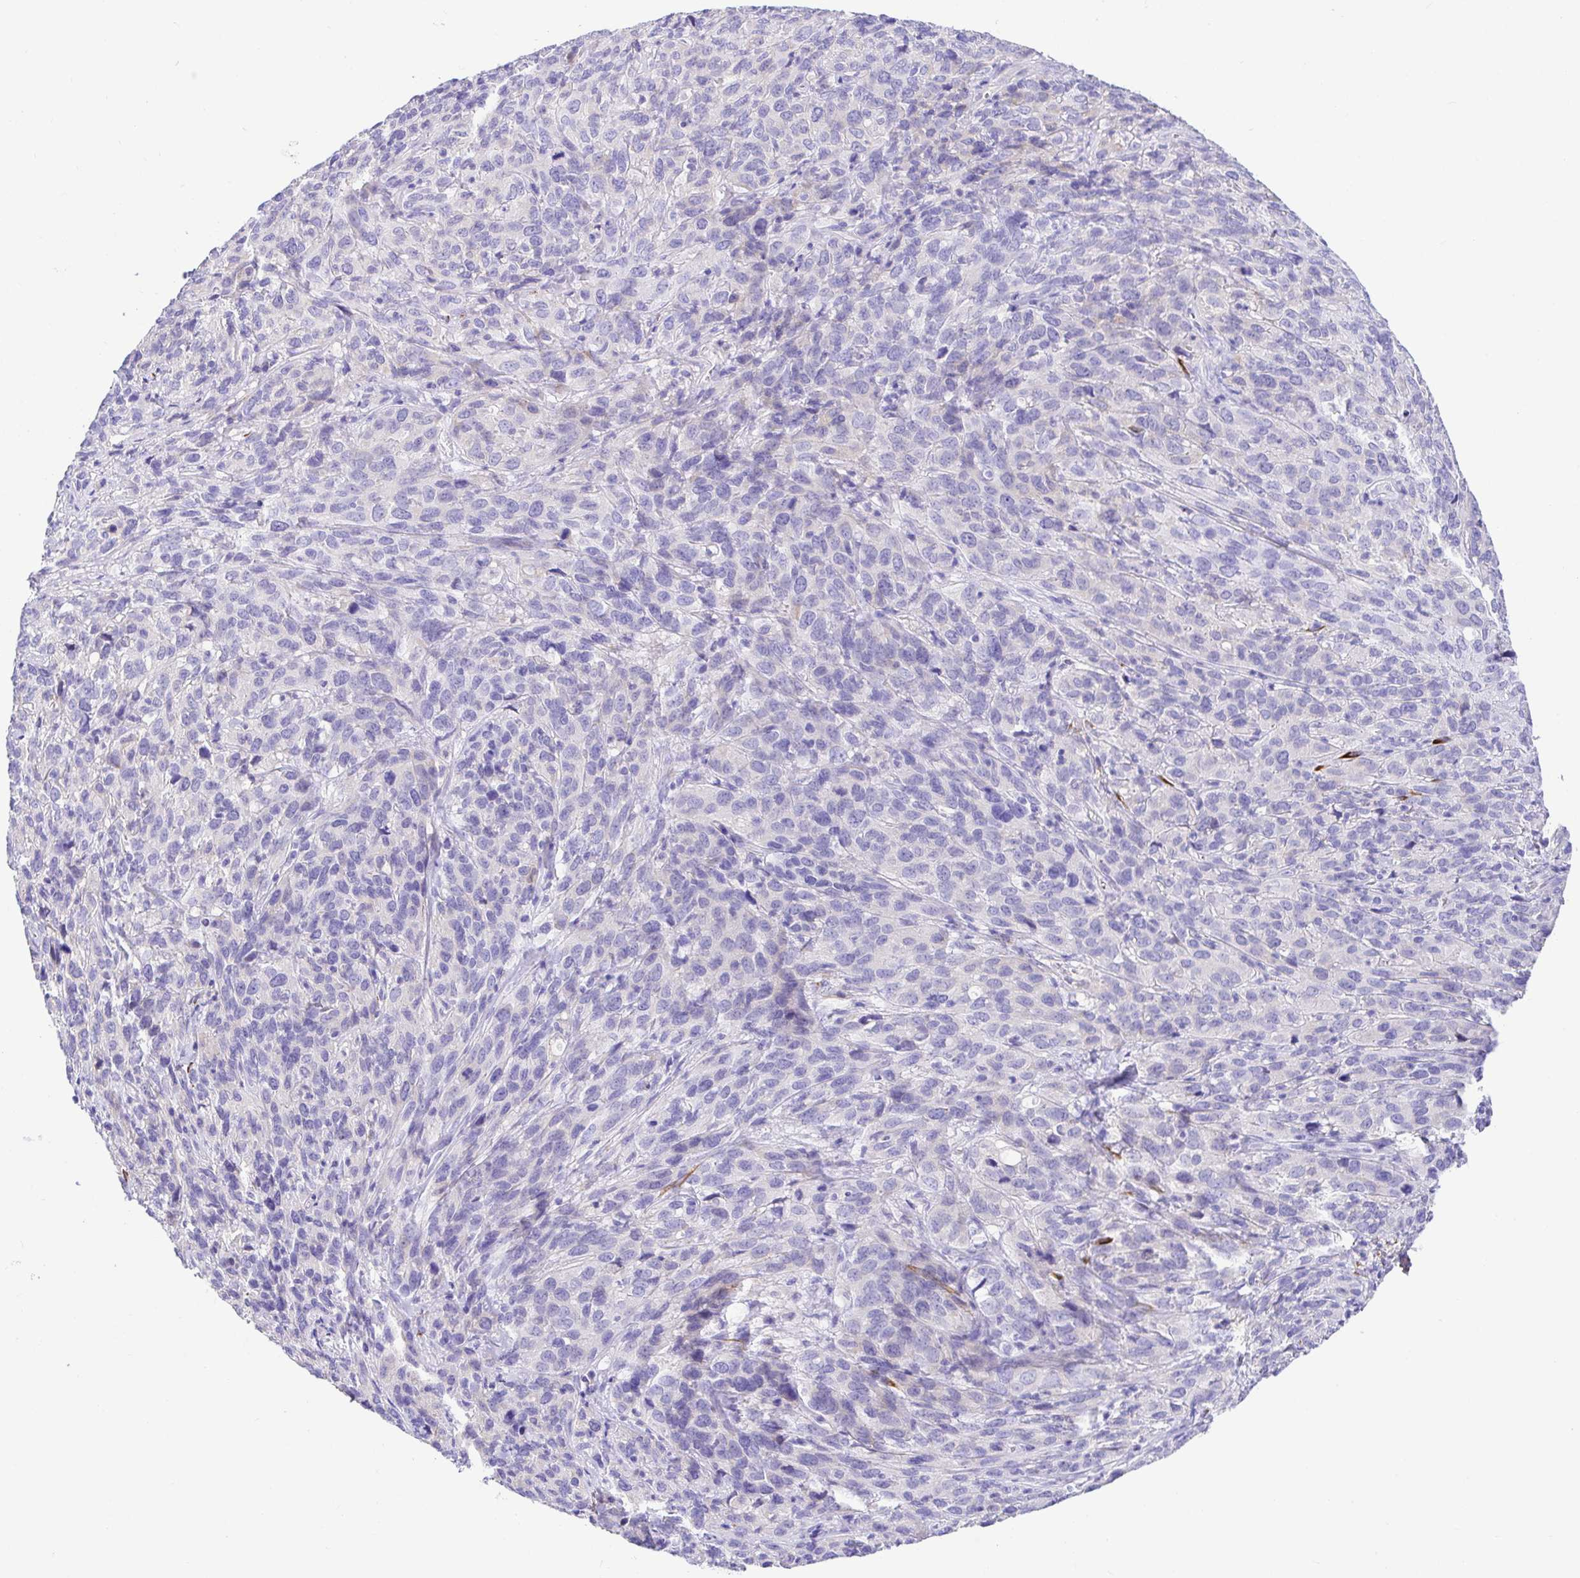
{"staining": {"intensity": "negative", "quantity": "none", "location": "none"}, "tissue": "cervical cancer", "cell_type": "Tumor cells", "image_type": "cancer", "snomed": [{"axis": "morphology", "description": "Squamous cell carcinoma, NOS"}, {"axis": "topography", "description": "Cervix"}], "caption": "A high-resolution histopathology image shows immunohistochemistry staining of squamous cell carcinoma (cervical), which exhibits no significant positivity in tumor cells.", "gene": "BACE2", "patient": {"sex": "female", "age": 51}}